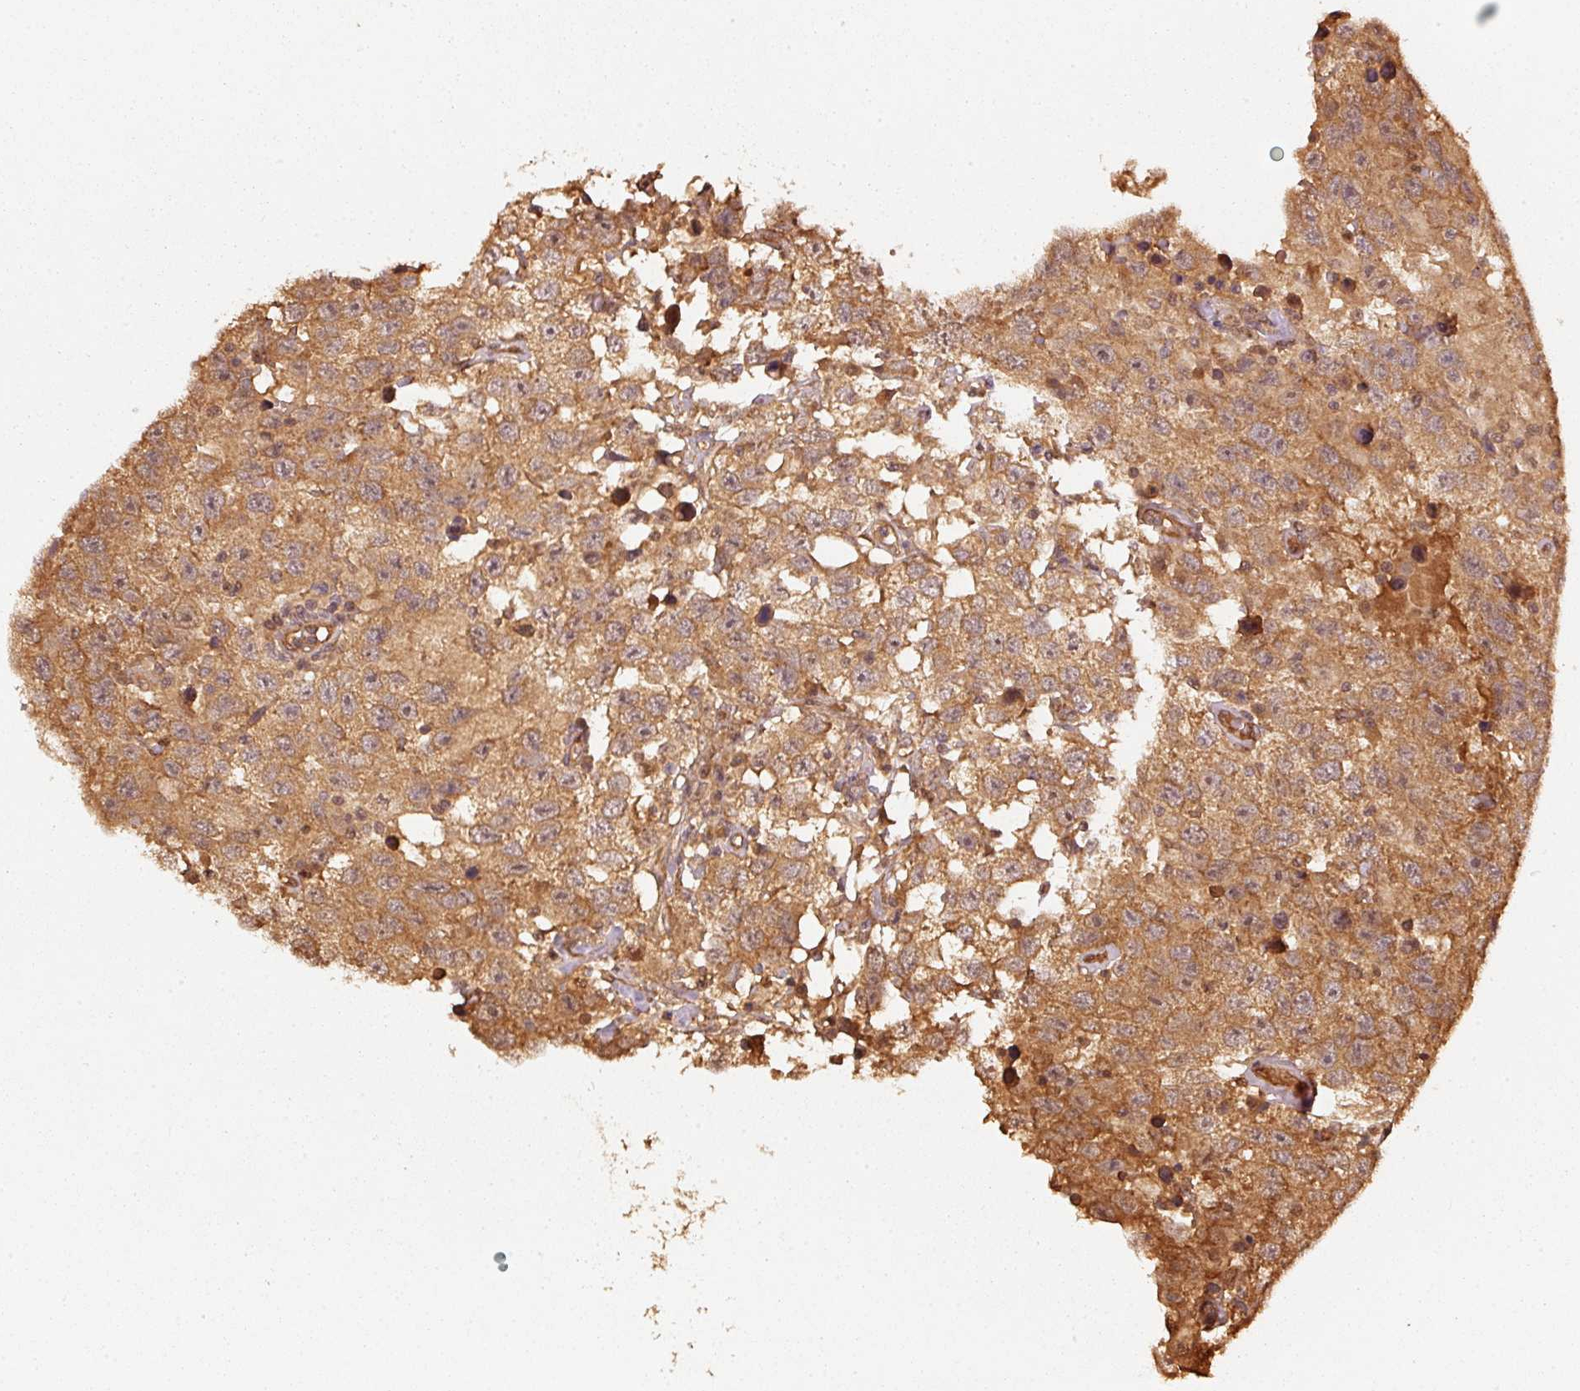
{"staining": {"intensity": "moderate", "quantity": ">75%", "location": "cytoplasmic/membranous"}, "tissue": "testis cancer", "cell_type": "Tumor cells", "image_type": "cancer", "snomed": [{"axis": "morphology", "description": "Seminoma, NOS"}, {"axis": "topography", "description": "Testis"}], "caption": "Immunohistochemistry staining of seminoma (testis), which exhibits medium levels of moderate cytoplasmic/membranous positivity in about >75% of tumor cells indicating moderate cytoplasmic/membranous protein expression. The staining was performed using DAB (3,3'-diaminobenzidine) (brown) for protein detection and nuclei were counterstained in hematoxylin (blue).", "gene": "STAU1", "patient": {"sex": "male", "age": 41}}